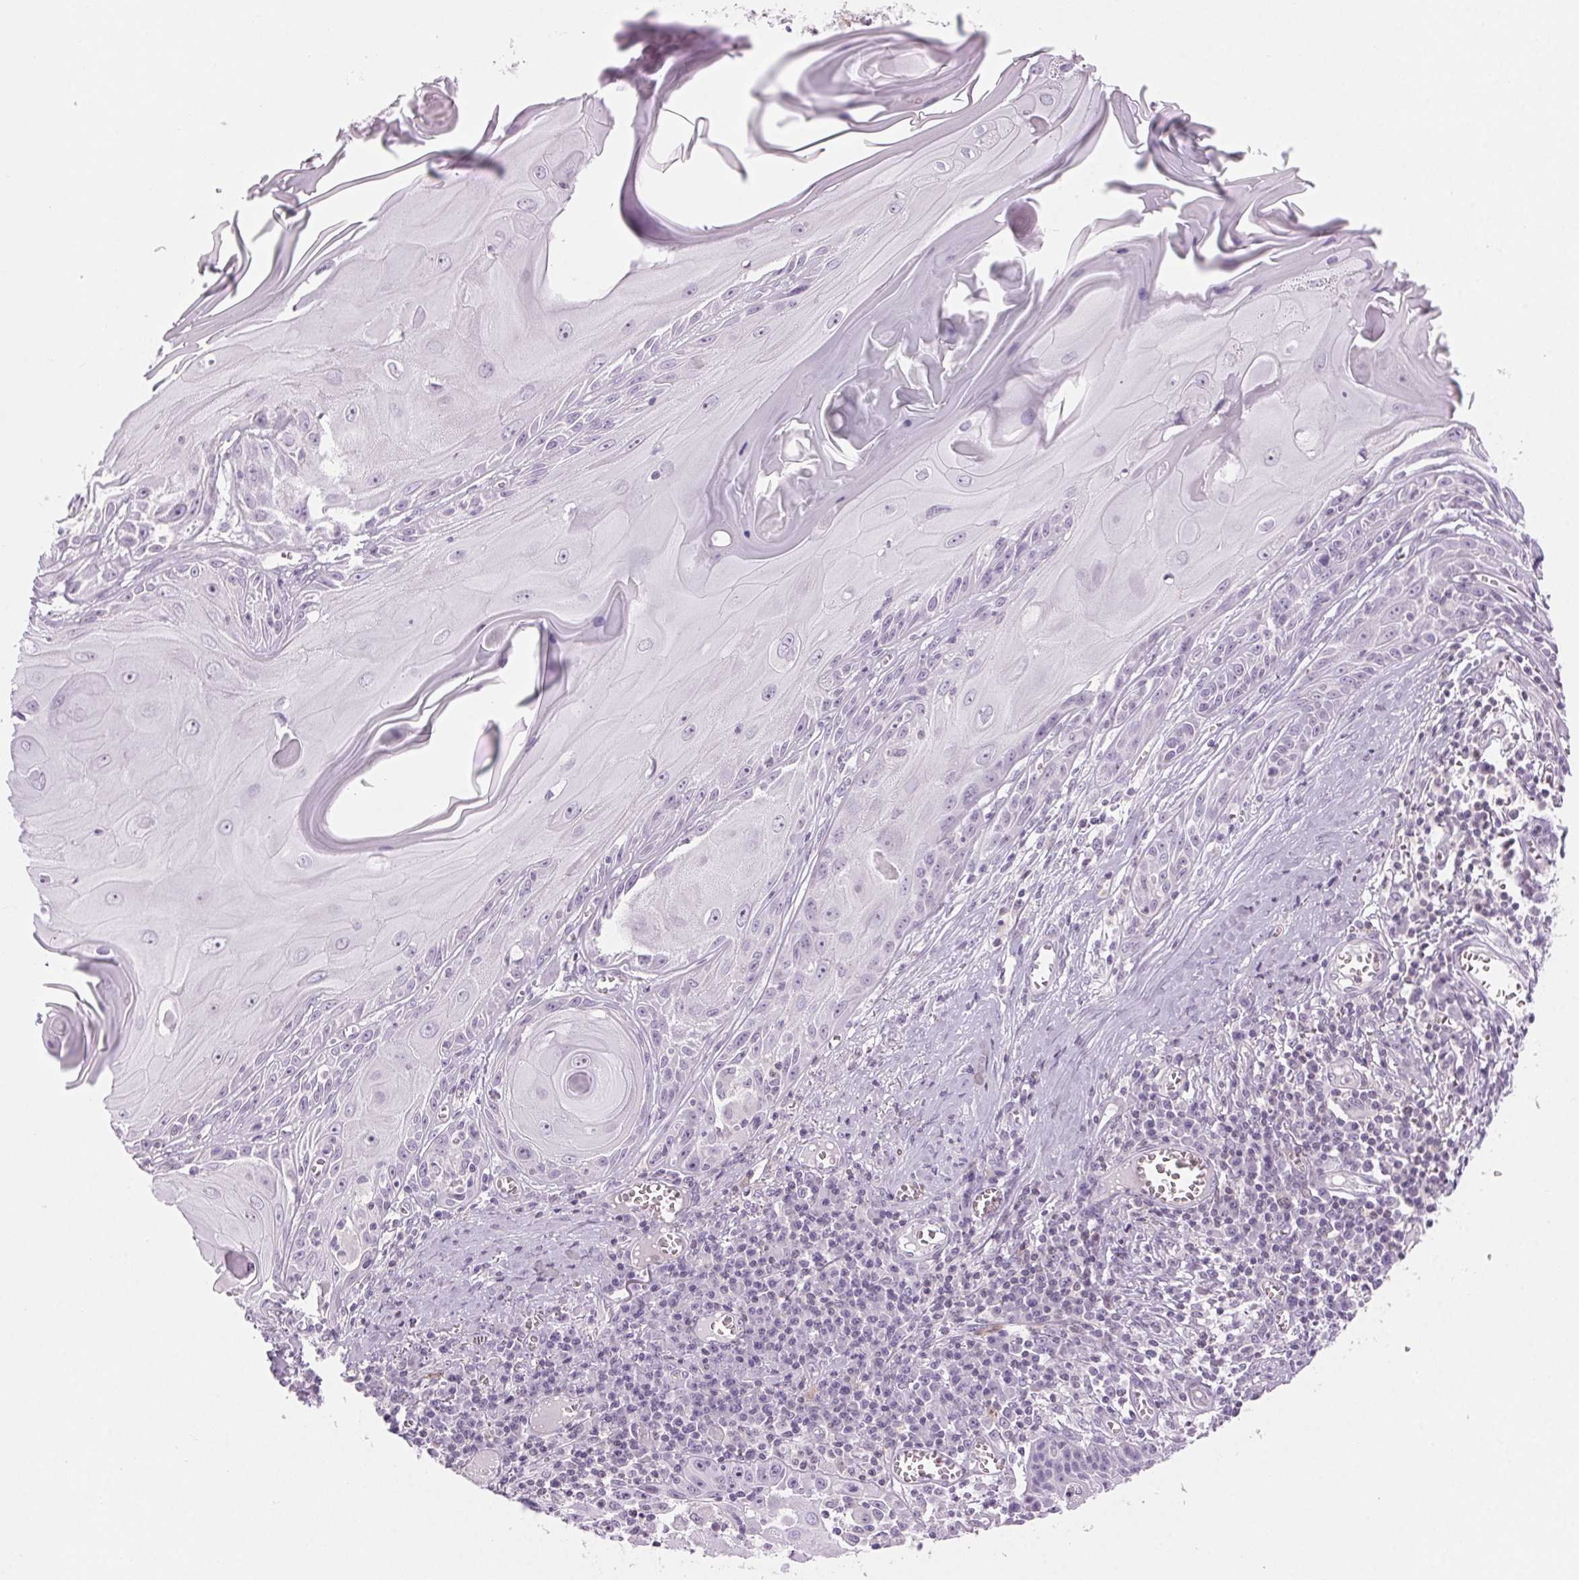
{"staining": {"intensity": "negative", "quantity": "none", "location": "none"}, "tissue": "skin cancer", "cell_type": "Tumor cells", "image_type": "cancer", "snomed": [{"axis": "morphology", "description": "Squamous cell carcinoma, NOS"}, {"axis": "topography", "description": "Skin"}, {"axis": "topography", "description": "Vulva"}], "caption": "Skin squamous cell carcinoma was stained to show a protein in brown. There is no significant positivity in tumor cells. The staining is performed using DAB brown chromogen with nuclei counter-stained in using hematoxylin.", "gene": "SLC6A19", "patient": {"sex": "female", "age": 85}}